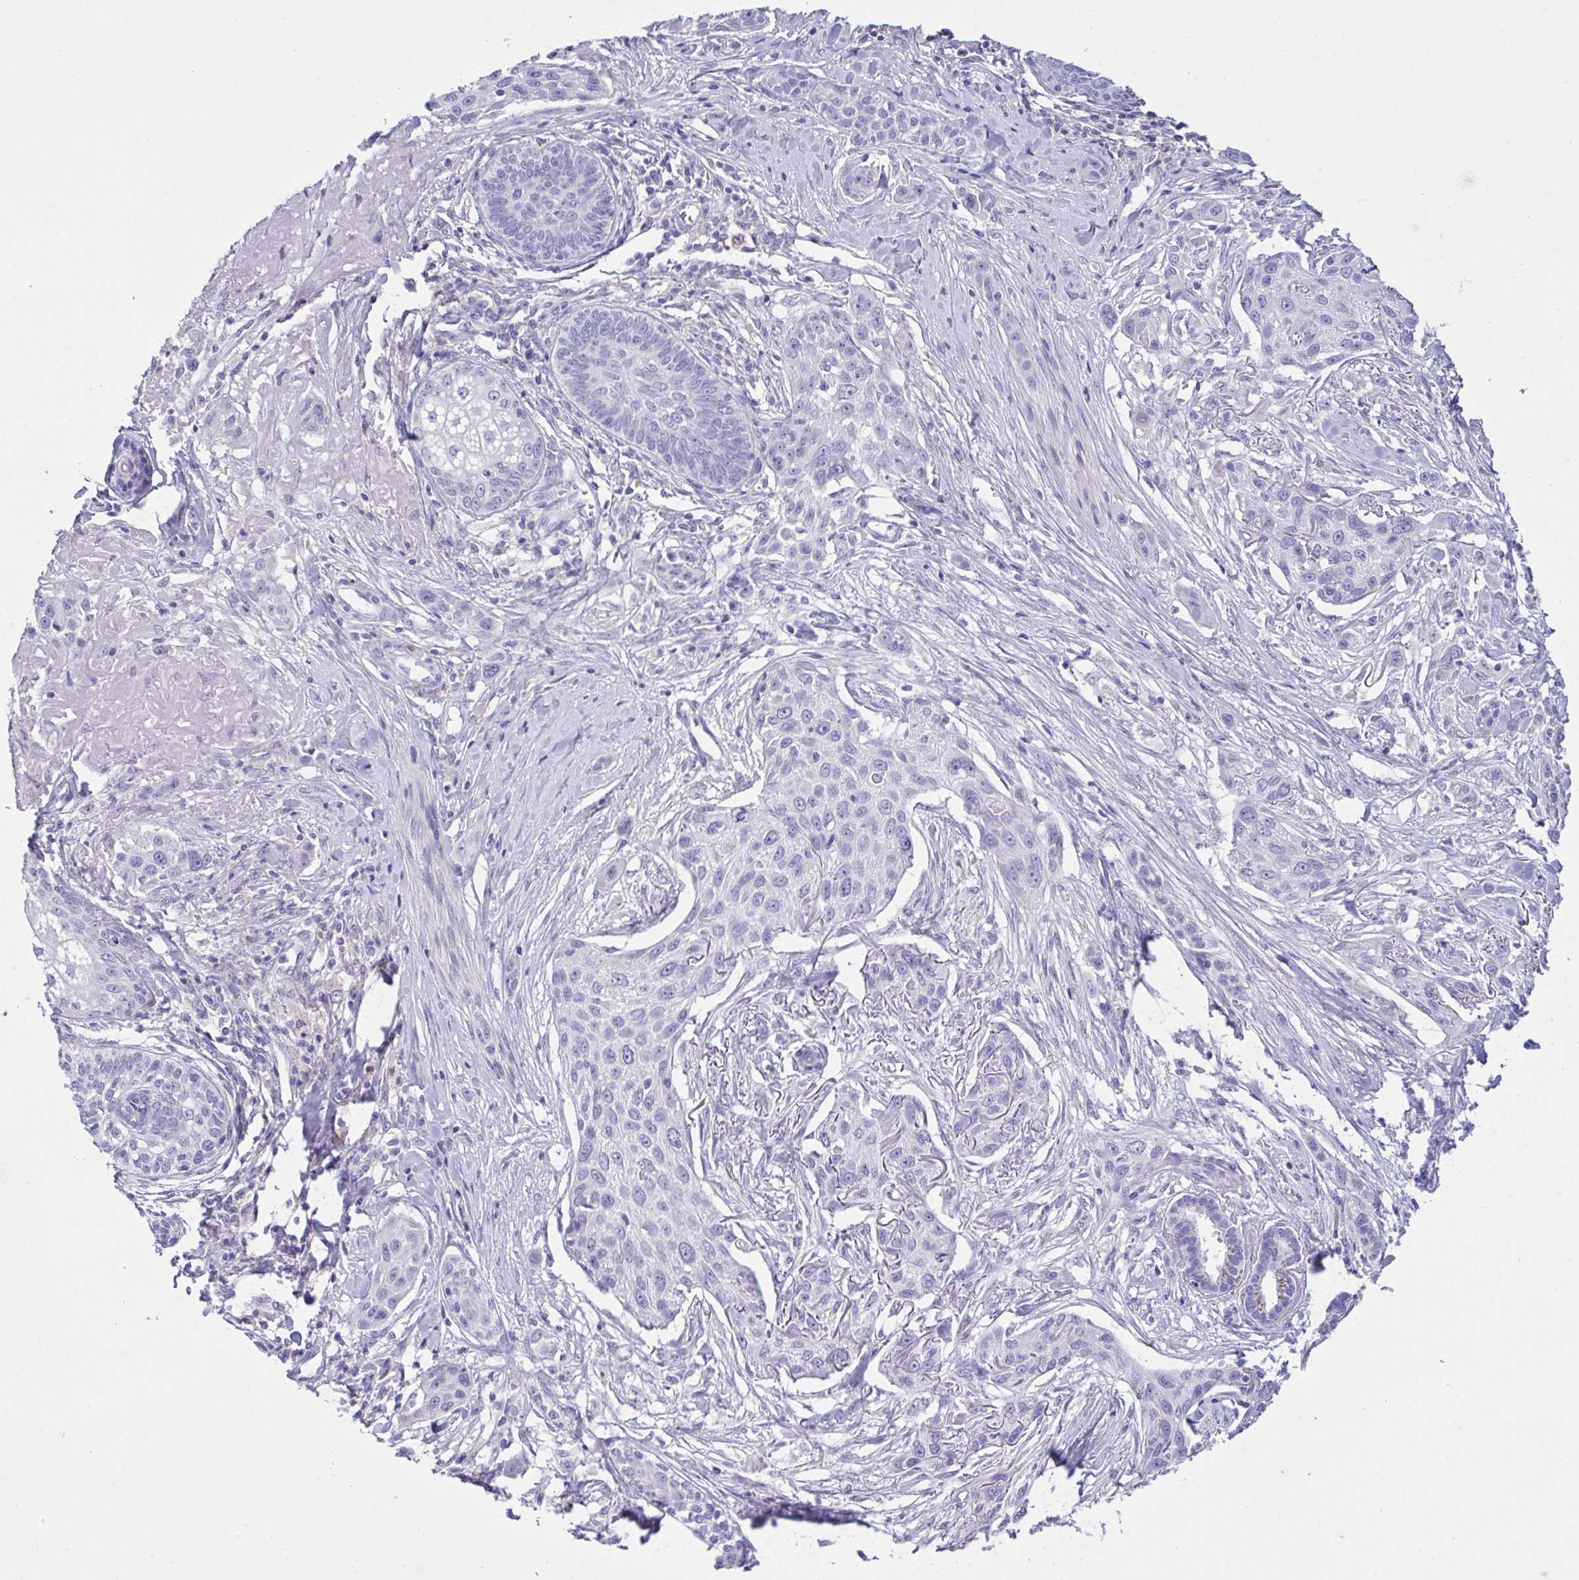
{"staining": {"intensity": "negative", "quantity": "none", "location": "none"}, "tissue": "skin cancer", "cell_type": "Tumor cells", "image_type": "cancer", "snomed": [{"axis": "morphology", "description": "Squamous cell carcinoma, NOS"}, {"axis": "topography", "description": "Skin"}], "caption": "IHC micrograph of human skin squamous cell carcinoma stained for a protein (brown), which shows no expression in tumor cells.", "gene": "CA10", "patient": {"sex": "male", "age": 63}}